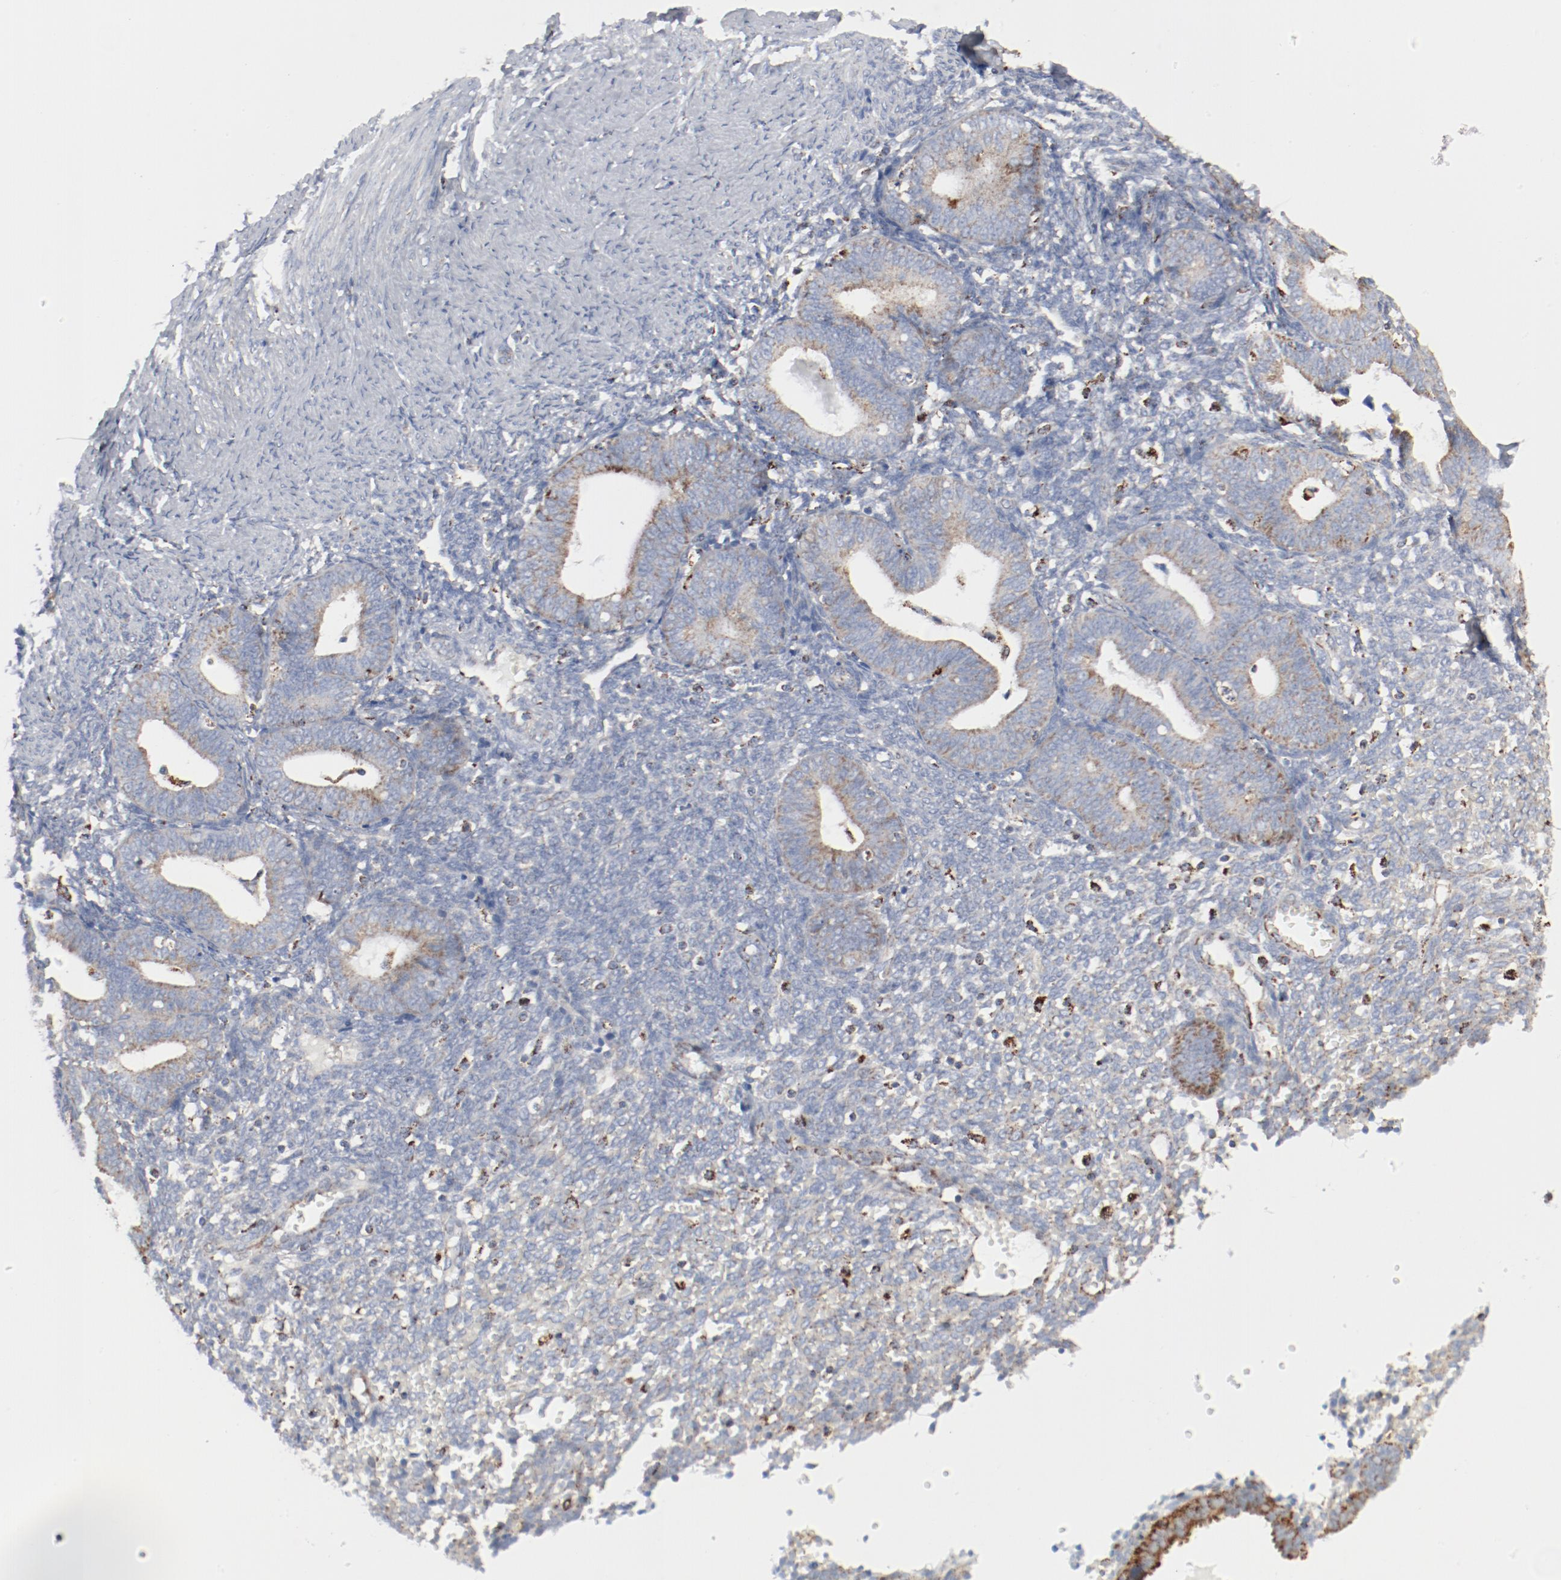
{"staining": {"intensity": "weak", "quantity": "<25%", "location": "cytoplasmic/membranous"}, "tissue": "endometrium", "cell_type": "Cells in endometrial stroma", "image_type": "normal", "snomed": [{"axis": "morphology", "description": "Normal tissue, NOS"}, {"axis": "topography", "description": "Endometrium"}], "caption": "A high-resolution photomicrograph shows immunohistochemistry staining of normal endometrium, which displays no significant positivity in cells in endometrial stroma. (DAB immunohistochemistry, high magnification).", "gene": "SETD3", "patient": {"sex": "female", "age": 61}}